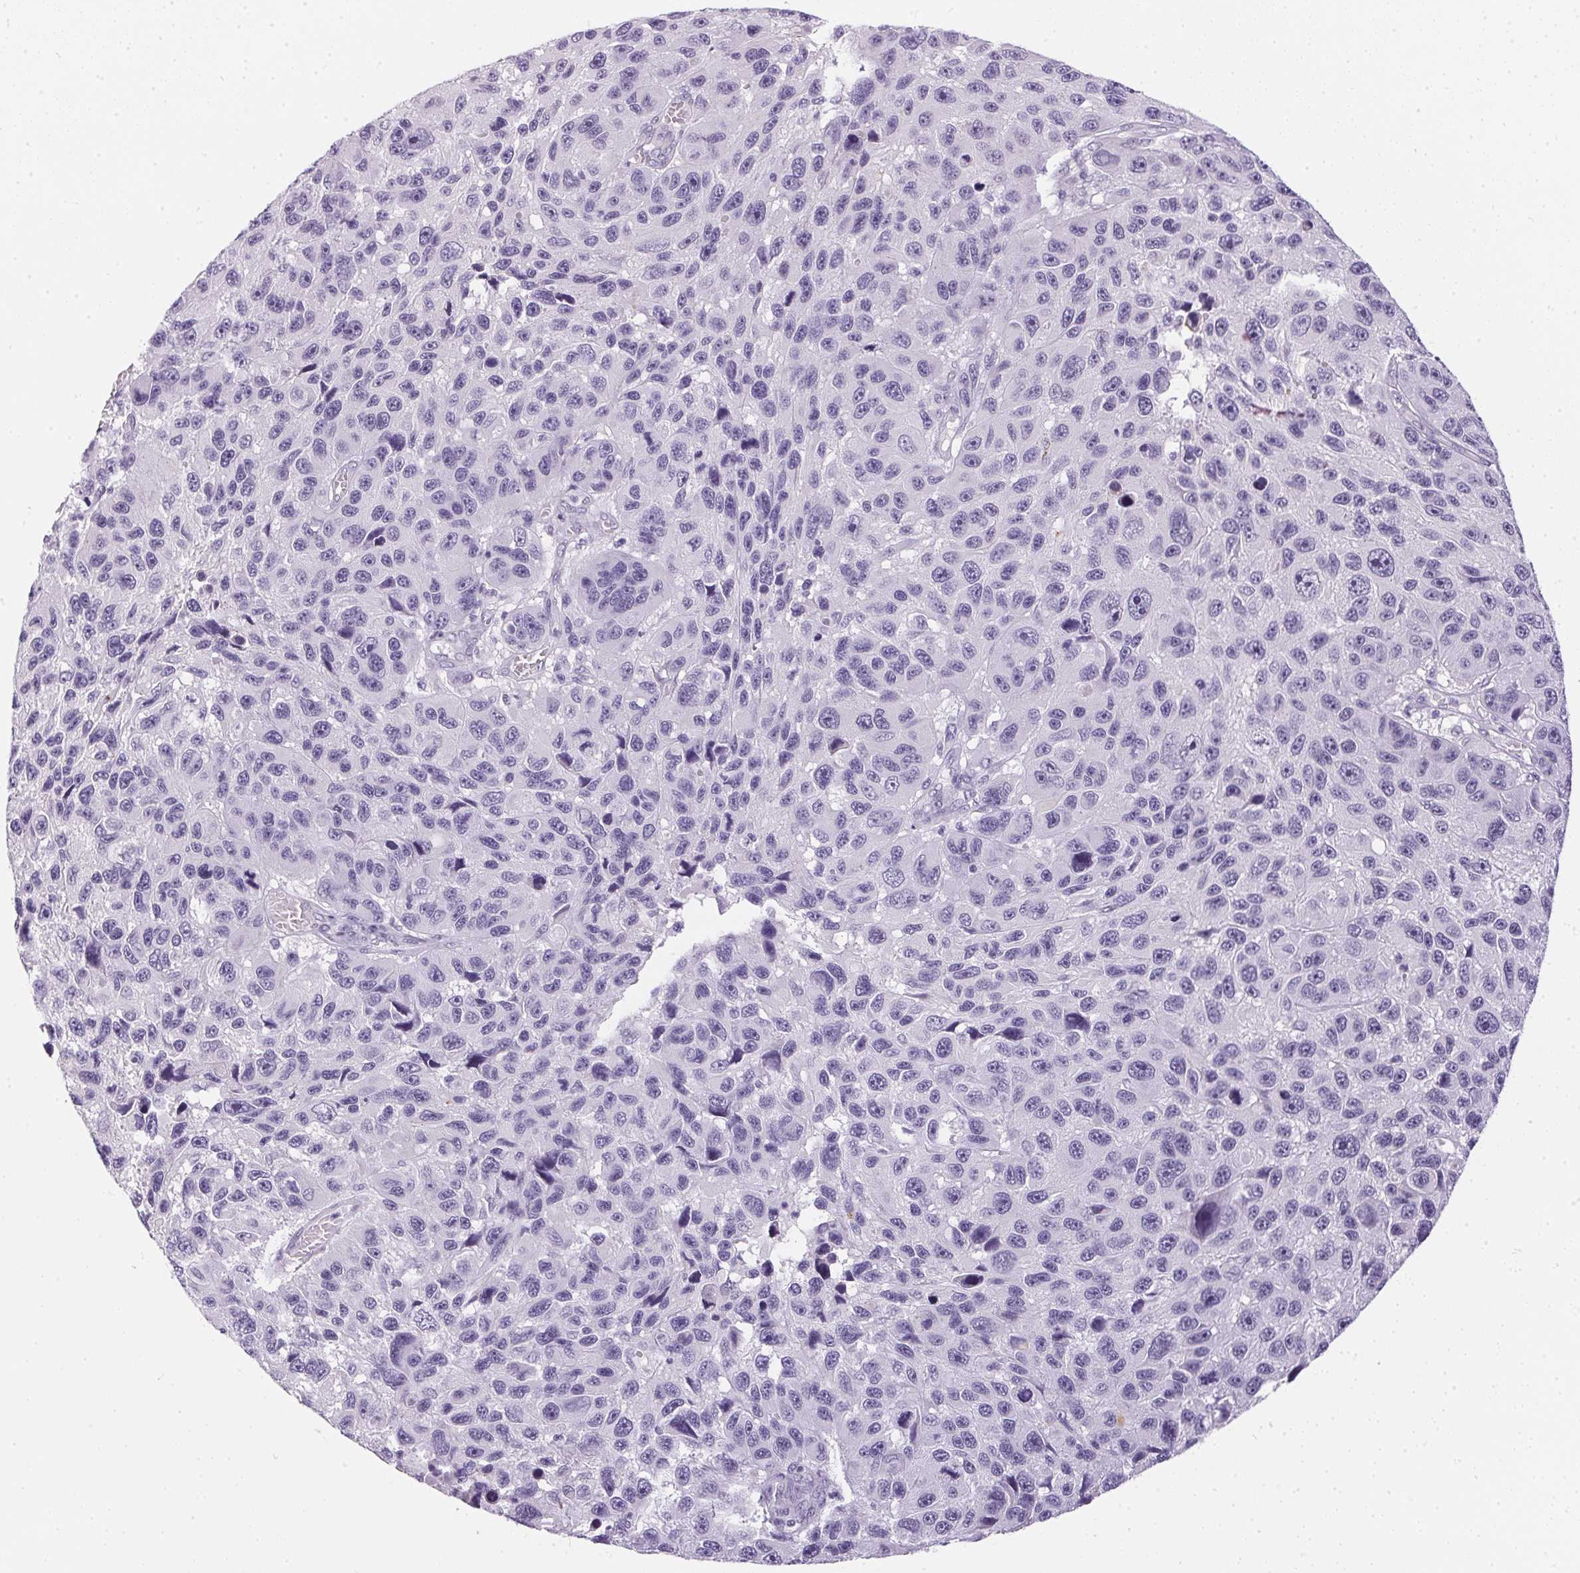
{"staining": {"intensity": "negative", "quantity": "none", "location": "none"}, "tissue": "melanoma", "cell_type": "Tumor cells", "image_type": "cancer", "snomed": [{"axis": "morphology", "description": "Malignant melanoma, NOS"}, {"axis": "topography", "description": "Skin"}], "caption": "Malignant melanoma was stained to show a protein in brown. There is no significant staining in tumor cells.", "gene": "GBP6", "patient": {"sex": "male", "age": 53}}